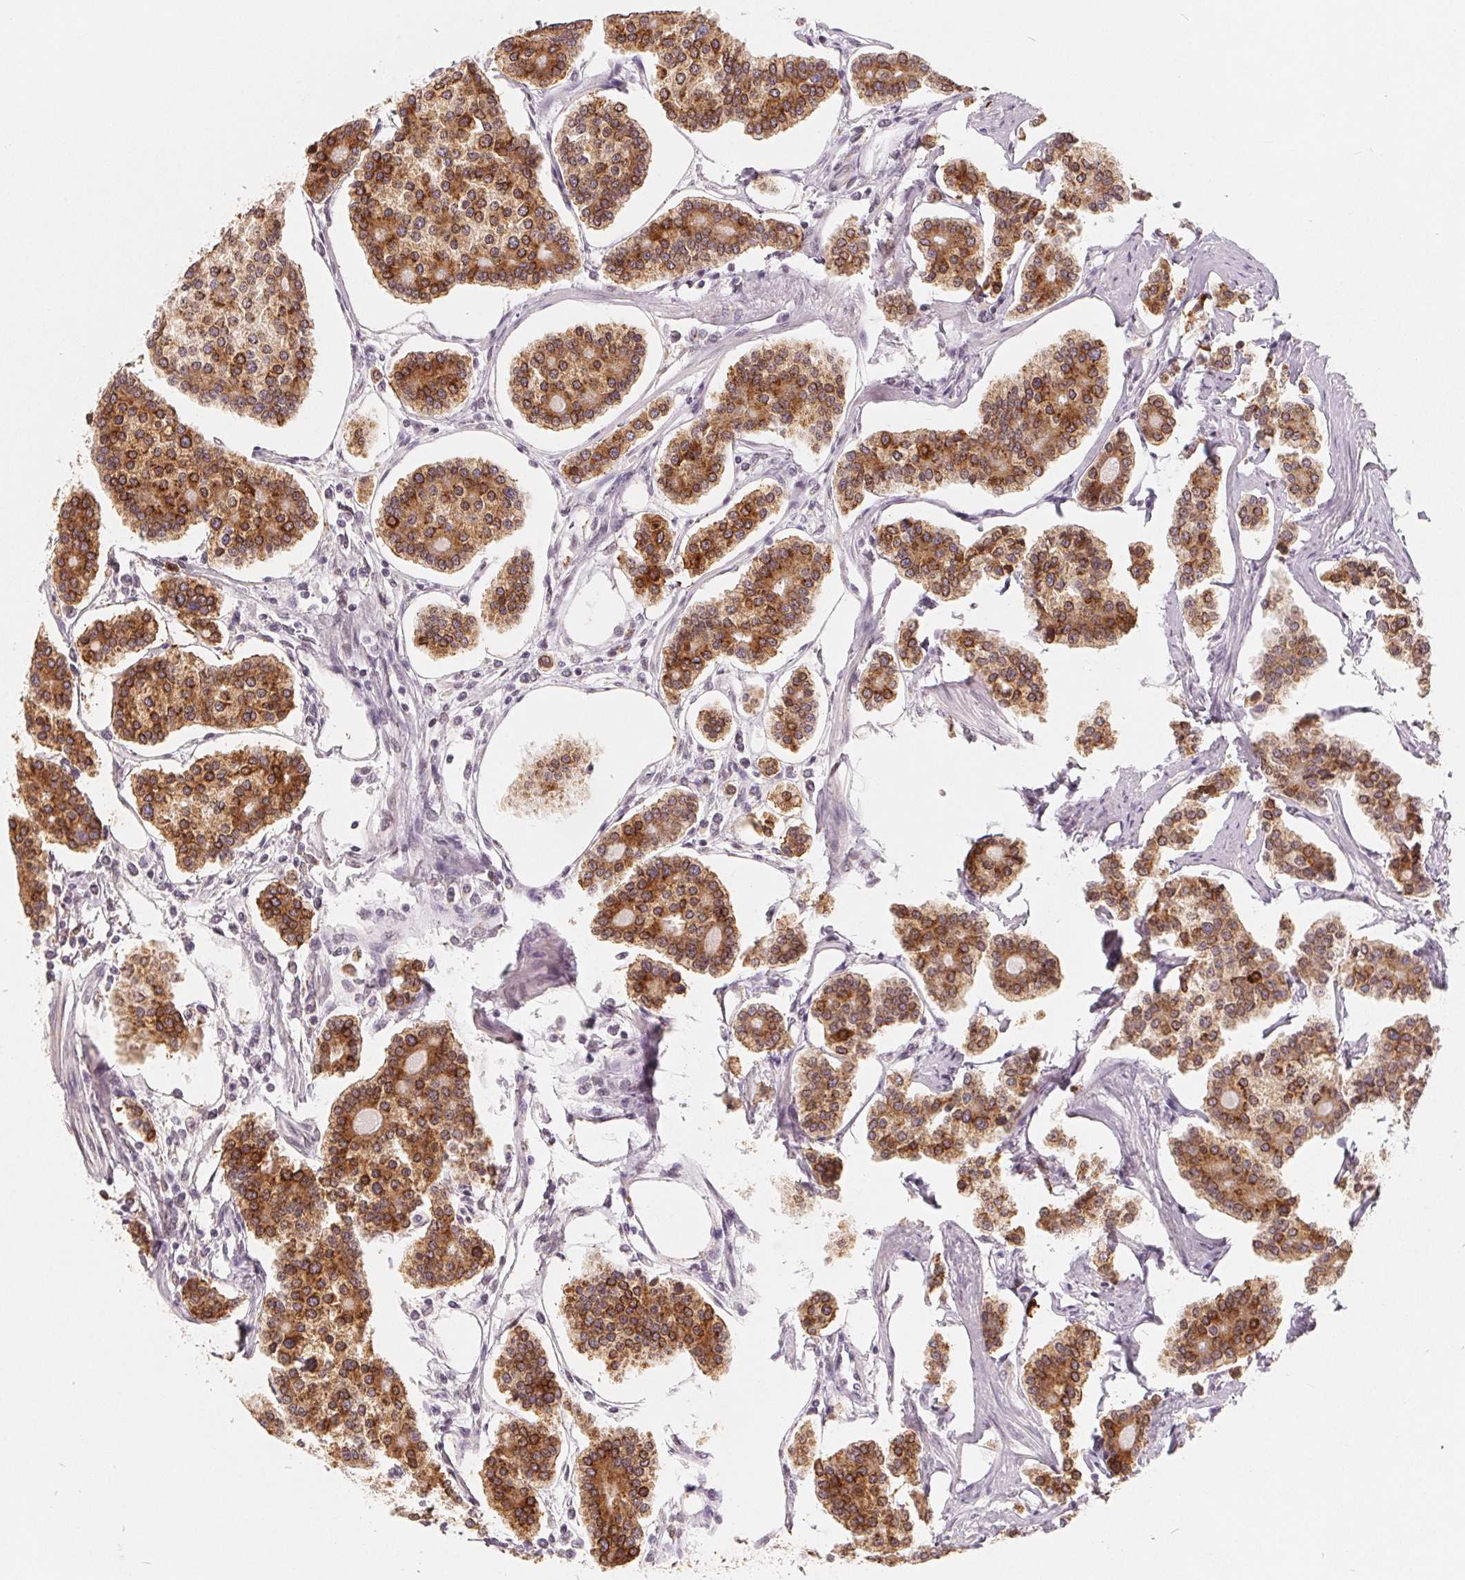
{"staining": {"intensity": "strong", "quantity": ">75%", "location": "cytoplasmic/membranous"}, "tissue": "carcinoid", "cell_type": "Tumor cells", "image_type": "cancer", "snomed": [{"axis": "morphology", "description": "Carcinoid, malignant, NOS"}, {"axis": "topography", "description": "Small intestine"}], "caption": "Carcinoid (malignant) stained with DAB (3,3'-diaminobenzidine) IHC shows high levels of strong cytoplasmic/membranous staining in about >75% of tumor cells.", "gene": "TMSB15B", "patient": {"sex": "female", "age": 65}}